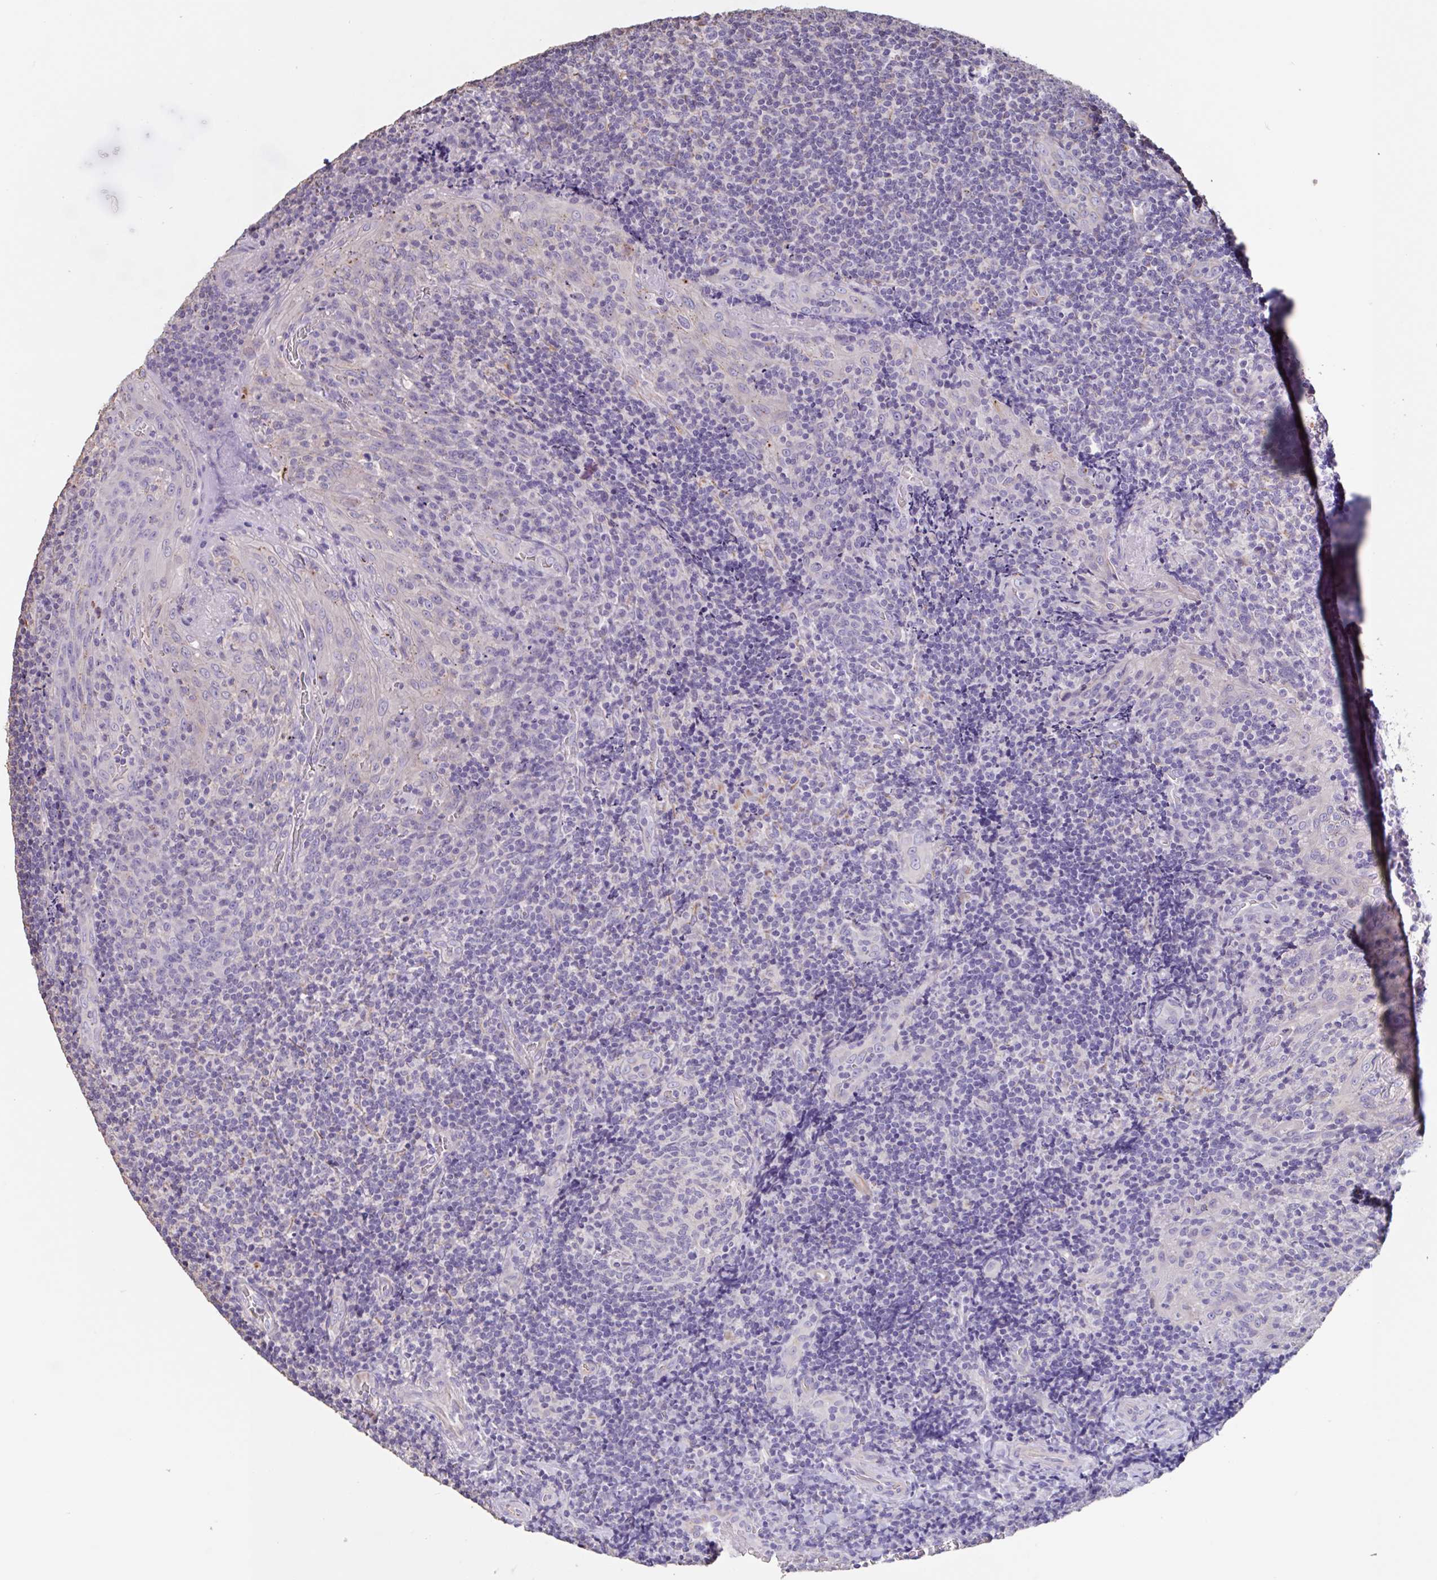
{"staining": {"intensity": "negative", "quantity": "none", "location": "none"}, "tissue": "tonsil", "cell_type": "Germinal center cells", "image_type": "normal", "snomed": [{"axis": "morphology", "description": "Normal tissue, NOS"}, {"axis": "topography", "description": "Tonsil"}], "caption": "Protein analysis of benign tonsil exhibits no significant staining in germinal center cells. (DAB (3,3'-diaminobenzidine) IHC, high magnification).", "gene": "CHMP5", "patient": {"sex": "male", "age": 17}}